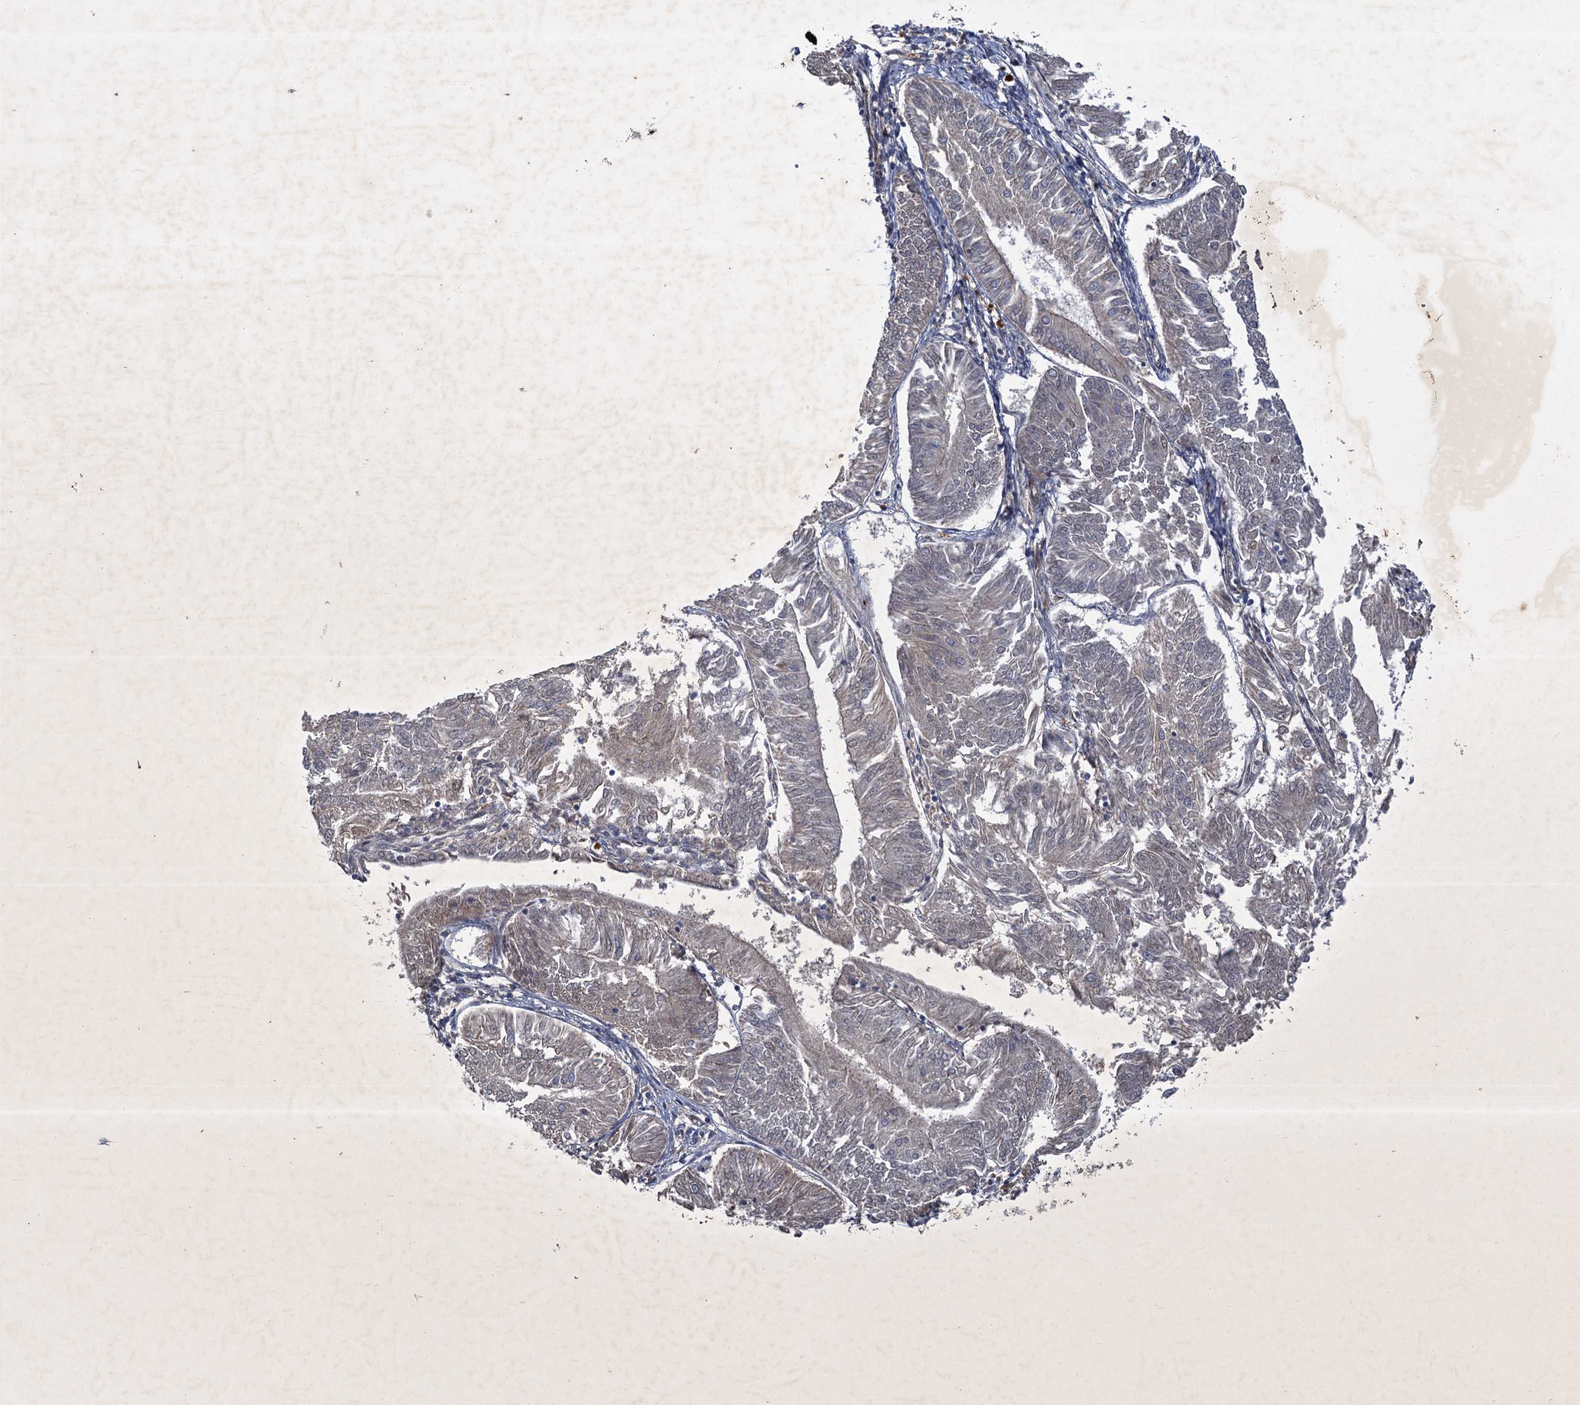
{"staining": {"intensity": "weak", "quantity": "<25%", "location": "cytoplasmic/membranous"}, "tissue": "endometrial cancer", "cell_type": "Tumor cells", "image_type": "cancer", "snomed": [{"axis": "morphology", "description": "Adenocarcinoma, NOS"}, {"axis": "topography", "description": "Endometrium"}], "caption": "Immunohistochemistry of adenocarcinoma (endometrial) shows no positivity in tumor cells. The staining is performed using DAB brown chromogen with nuclei counter-stained in using hematoxylin.", "gene": "NUDT22", "patient": {"sex": "female", "age": 58}}